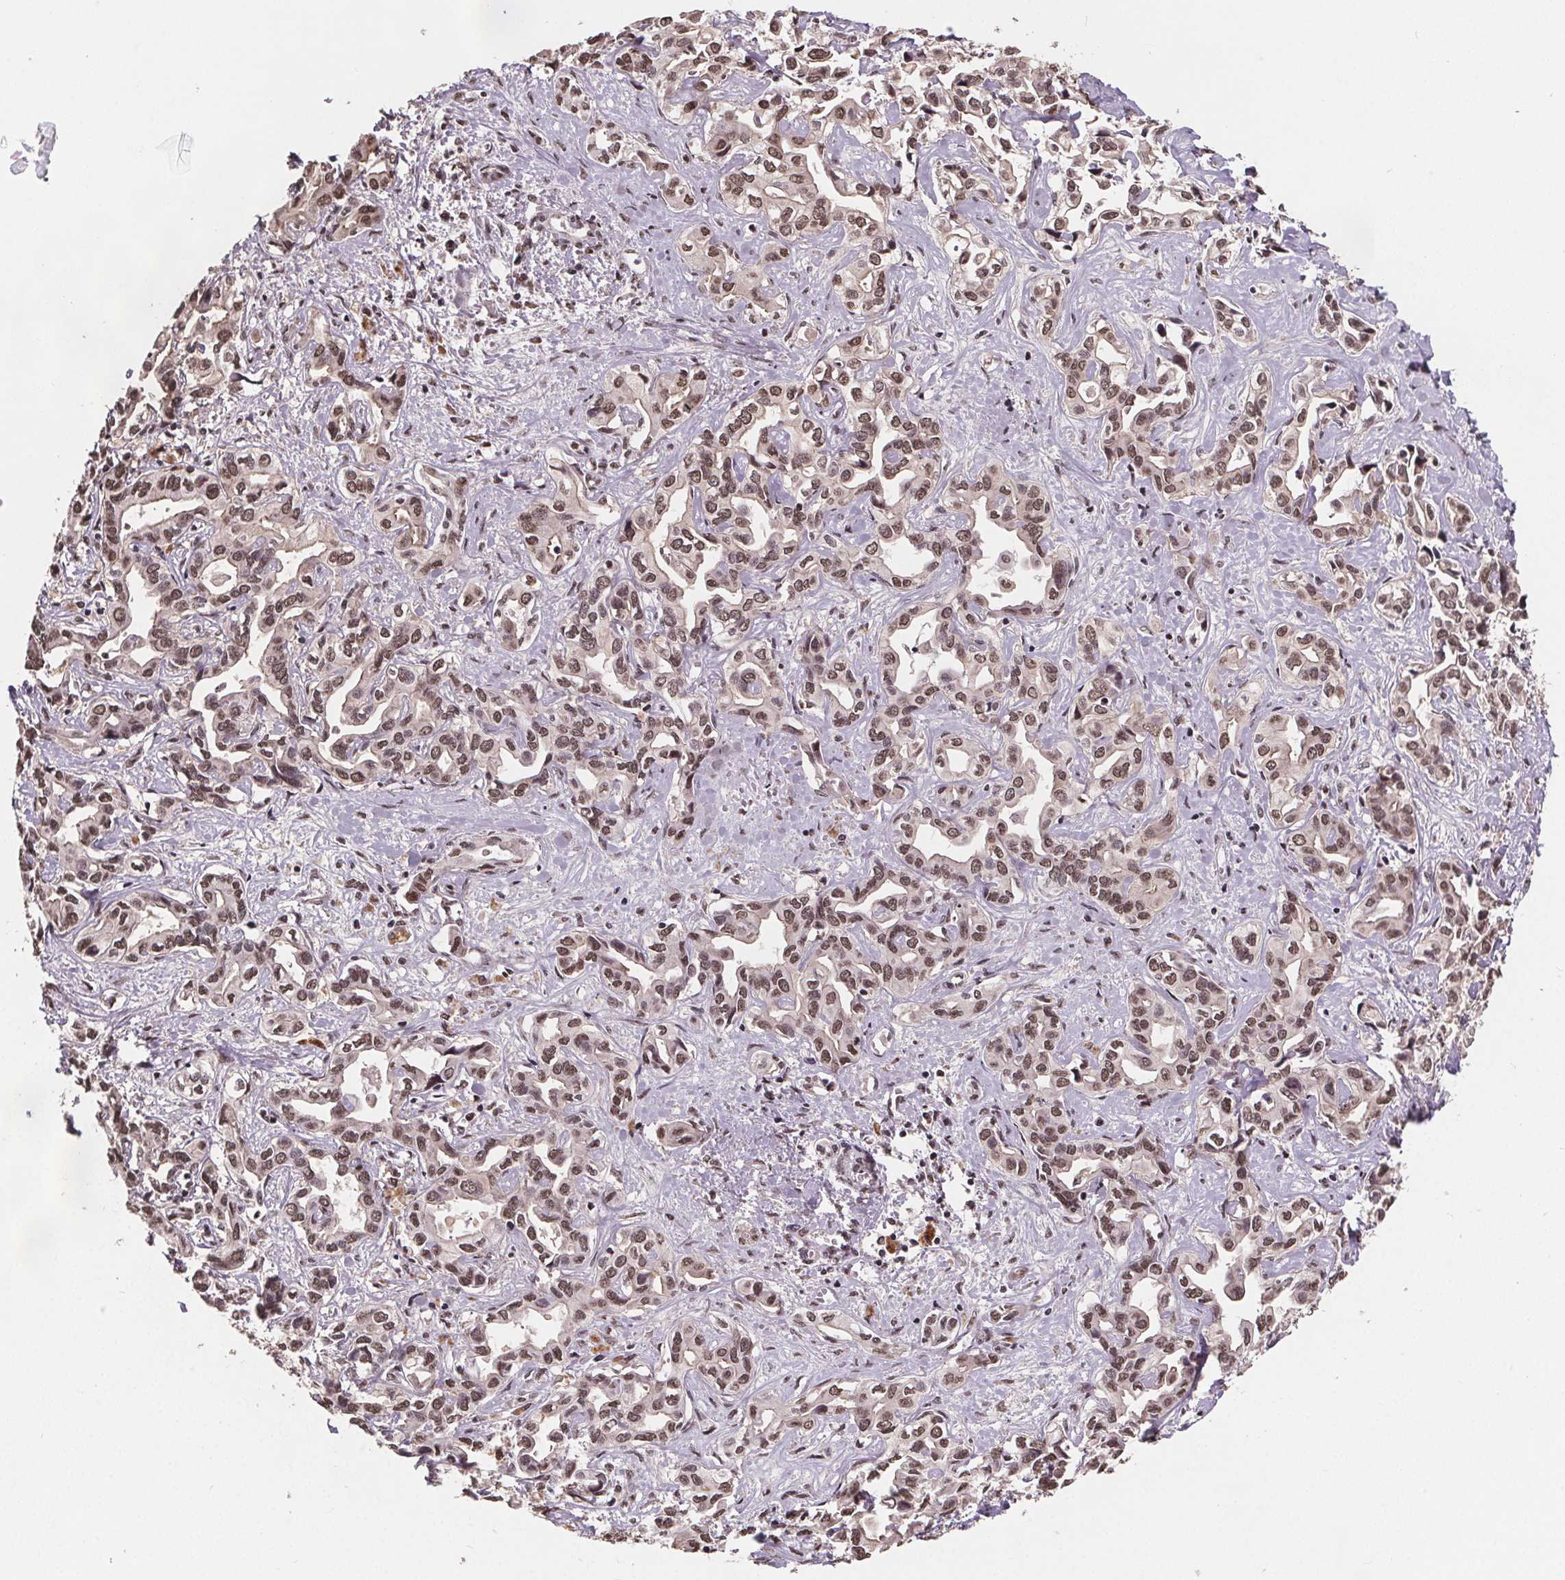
{"staining": {"intensity": "moderate", "quantity": ">75%", "location": "nuclear"}, "tissue": "liver cancer", "cell_type": "Tumor cells", "image_type": "cancer", "snomed": [{"axis": "morphology", "description": "Cholangiocarcinoma"}, {"axis": "topography", "description": "Liver"}], "caption": "Liver cancer tissue reveals moderate nuclear positivity in about >75% of tumor cells, visualized by immunohistochemistry. (brown staining indicates protein expression, while blue staining denotes nuclei).", "gene": "JARID2", "patient": {"sex": "female", "age": 64}}